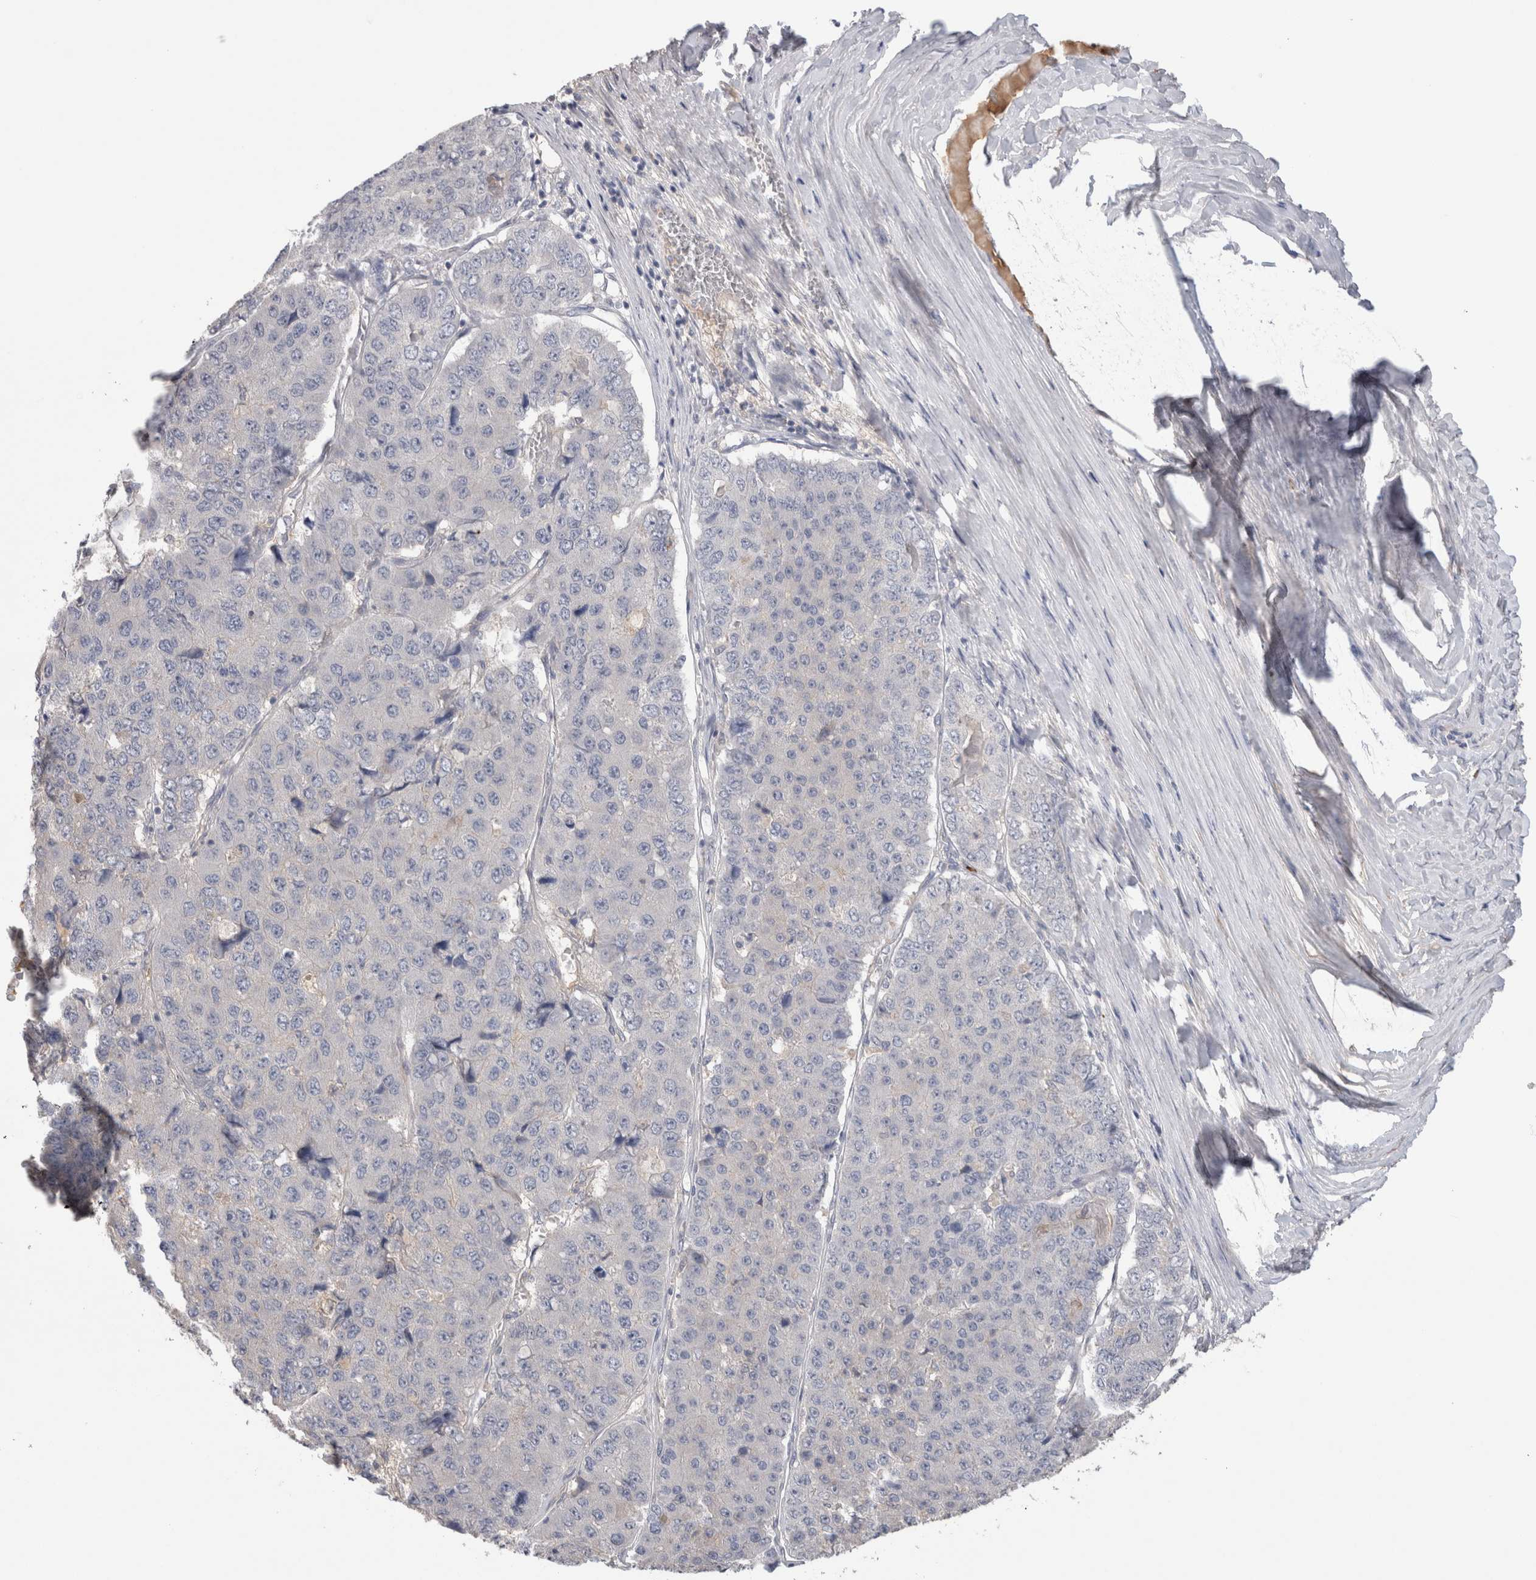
{"staining": {"intensity": "negative", "quantity": "none", "location": "none"}, "tissue": "pancreatic cancer", "cell_type": "Tumor cells", "image_type": "cancer", "snomed": [{"axis": "morphology", "description": "Adenocarcinoma, NOS"}, {"axis": "topography", "description": "Pancreas"}], "caption": "The micrograph displays no staining of tumor cells in pancreatic cancer (adenocarcinoma).", "gene": "PPP3CC", "patient": {"sex": "male", "age": 50}}